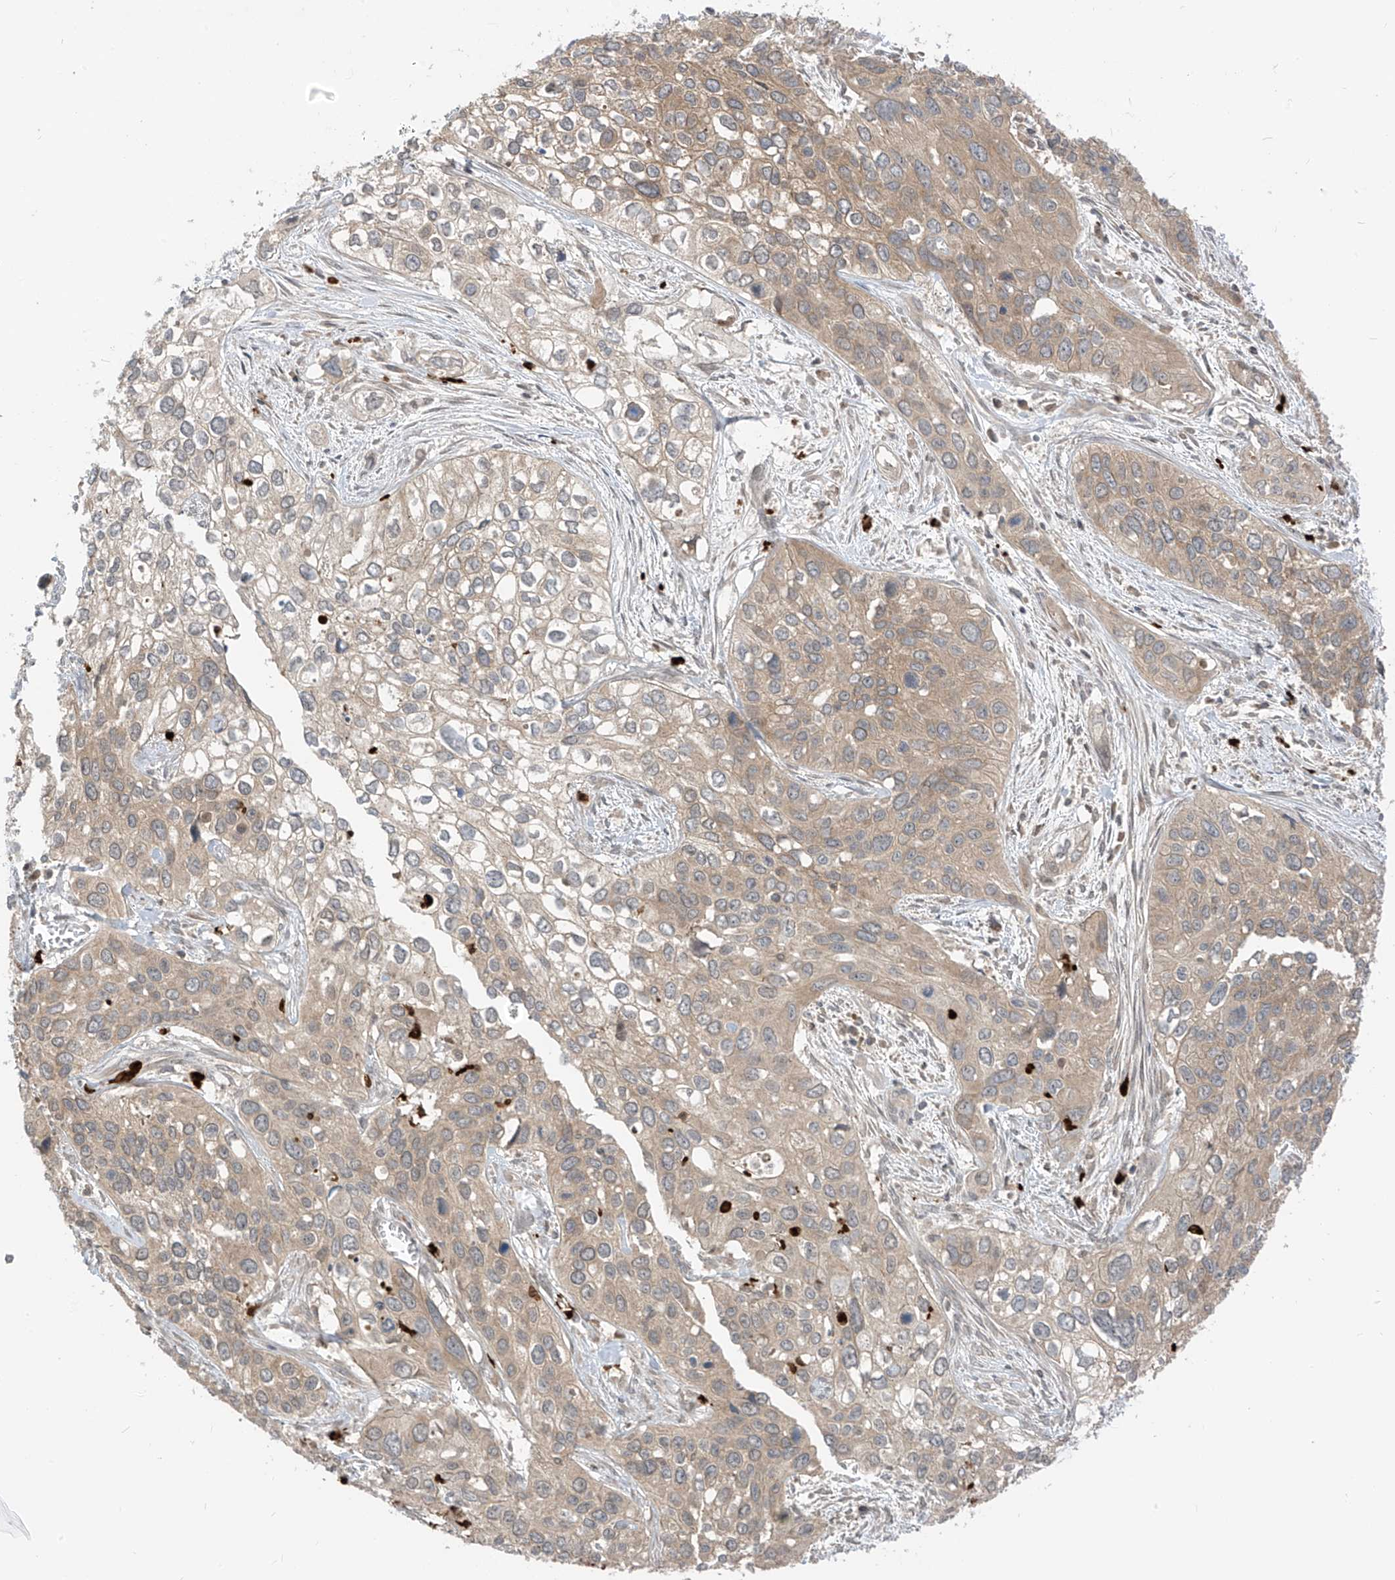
{"staining": {"intensity": "weak", "quantity": ">75%", "location": "cytoplasmic/membranous"}, "tissue": "cervical cancer", "cell_type": "Tumor cells", "image_type": "cancer", "snomed": [{"axis": "morphology", "description": "Squamous cell carcinoma, NOS"}, {"axis": "topography", "description": "Cervix"}], "caption": "Weak cytoplasmic/membranous protein staining is seen in about >75% of tumor cells in cervical cancer. The staining was performed using DAB to visualize the protein expression in brown, while the nuclei were stained in blue with hematoxylin (Magnification: 20x).", "gene": "CNKSR1", "patient": {"sex": "female", "age": 55}}